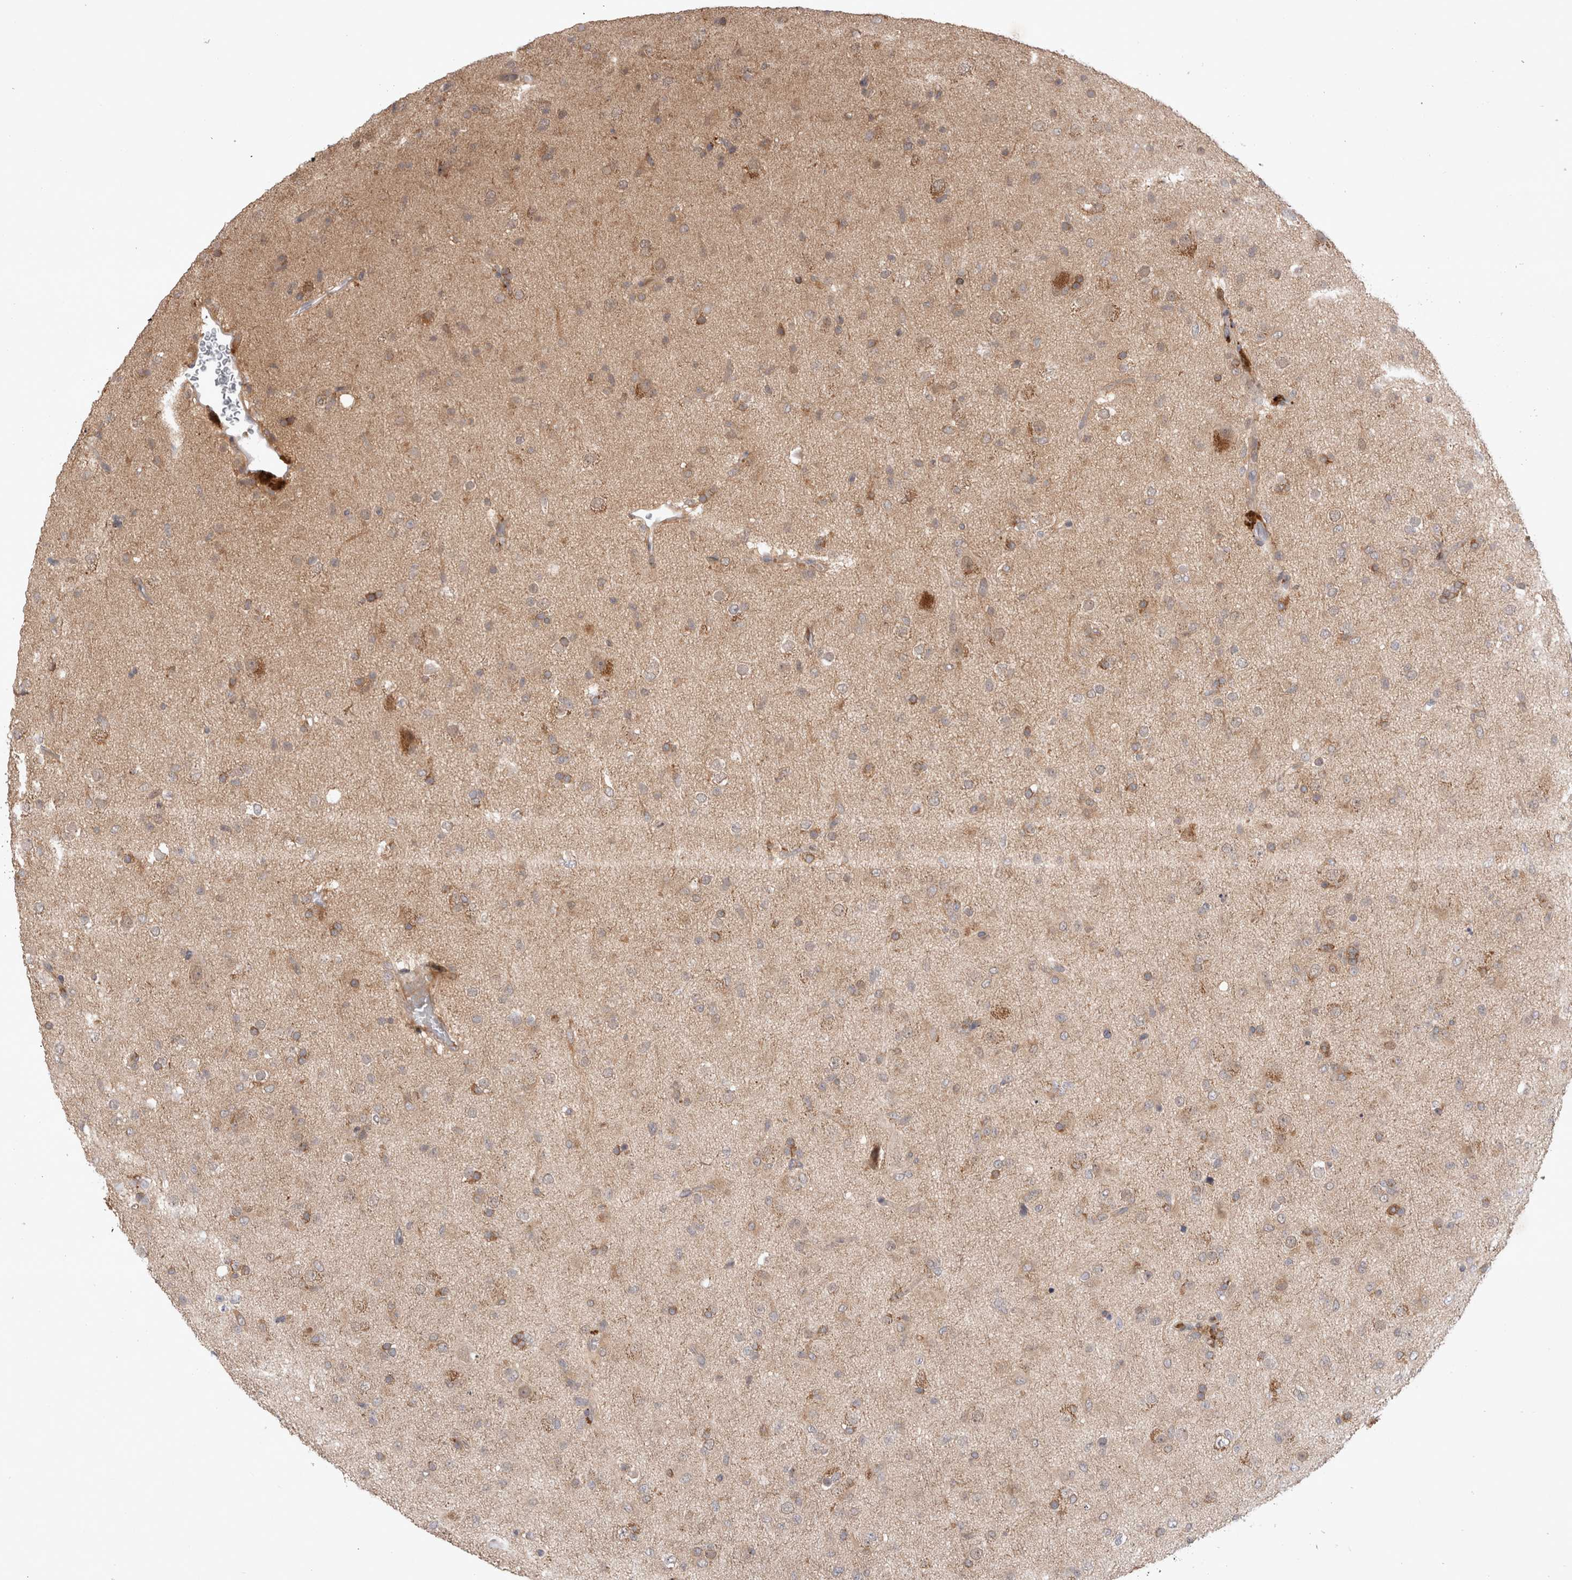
{"staining": {"intensity": "weak", "quantity": ">75%", "location": "cytoplasmic/membranous"}, "tissue": "glioma", "cell_type": "Tumor cells", "image_type": "cancer", "snomed": [{"axis": "morphology", "description": "Glioma, malignant, Low grade"}, {"axis": "topography", "description": "Brain"}], "caption": "High-power microscopy captured an immunohistochemistry histopathology image of malignant glioma (low-grade), revealing weak cytoplasmic/membranous expression in approximately >75% of tumor cells.", "gene": "PLEKHM1", "patient": {"sex": "male", "age": 65}}